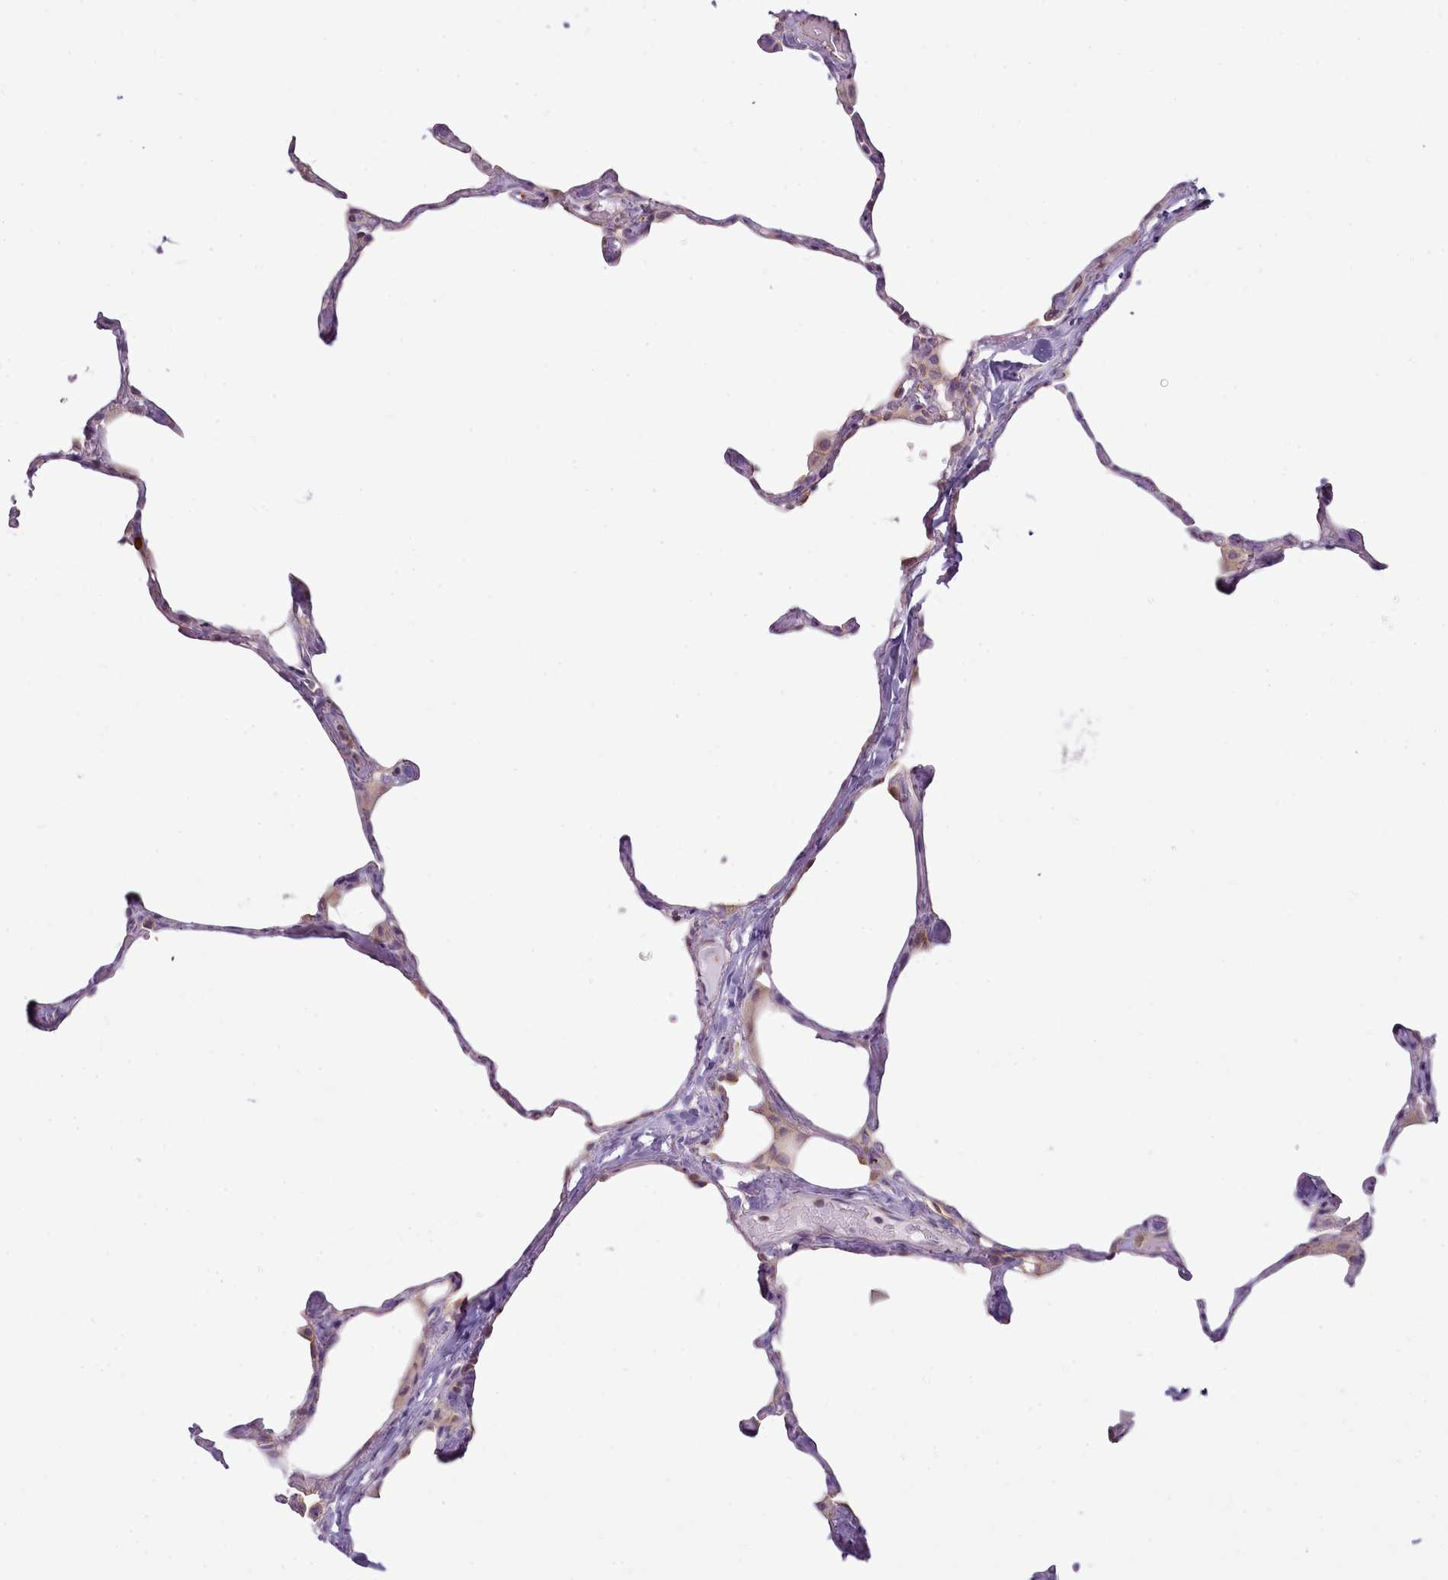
{"staining": {"intensity": "negative", "quantity": "none", "location": "none"}, "tissue": "lung", "cell_type": "Alveolar cells", "image_type": "normal", "snomed": [{"axis": "morphology", "description": "Normal tissue, NOS"}, {"axis": "topography", "description": "Lung"}], "caption": "A high-resolution image shows immunohistochemistry (IHC) staining of unremarkable lung, which reveals no significant staining in alveolar cells.", "gene": "CAPN7", "patient": {"sex": "male", "age": 65}}